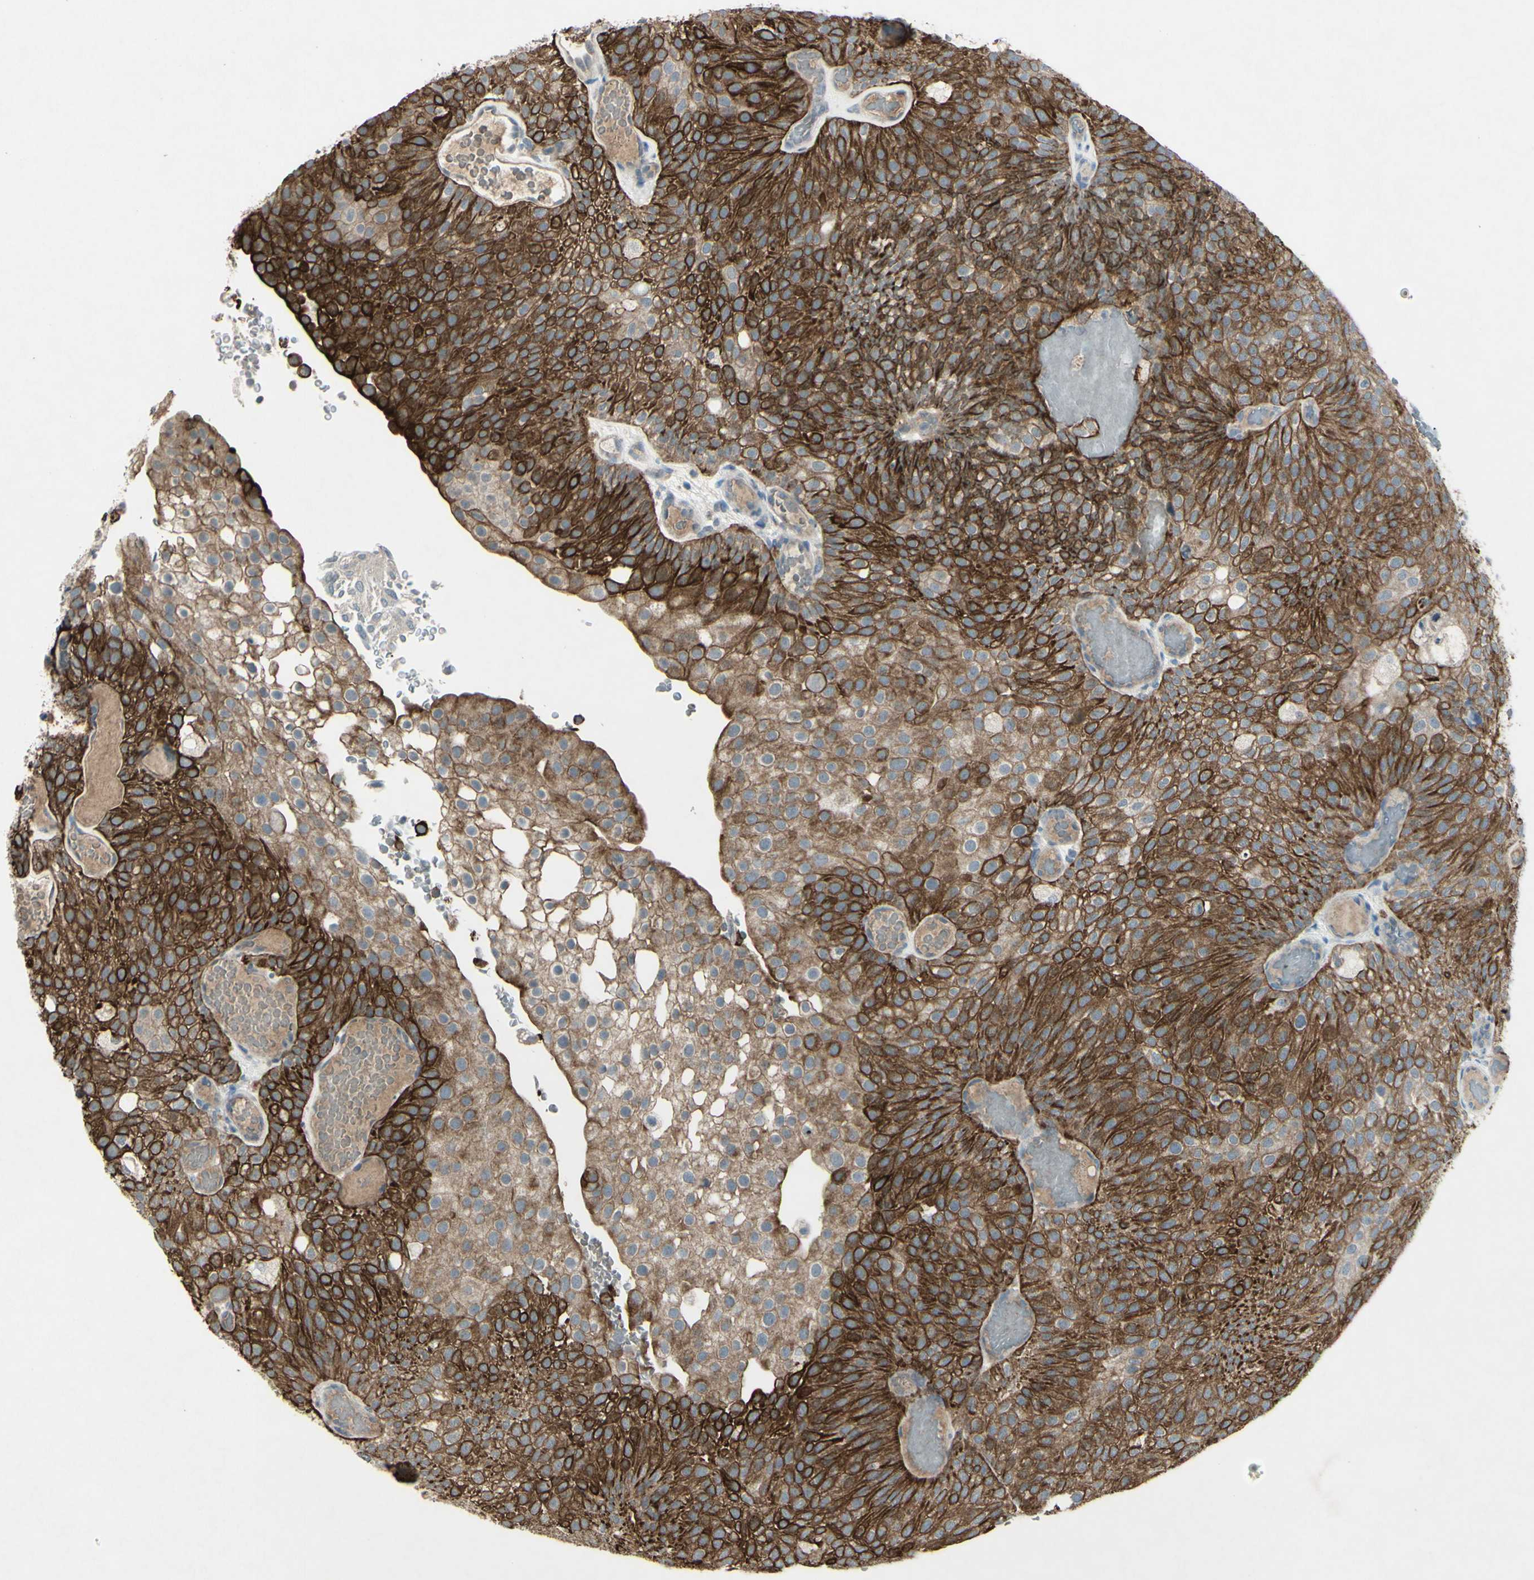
{"staining": {"intensity": "strong", "quantity": ">75%", "location": "cytoplasmic/membranous"}, "tissue": "urothelial cancer", "cell_type": "Tumor cells", "image_type": "cancer", "snomed": [{"axis": "morphology", "description": "Urothelial carcinoma, Low grade"}, {"axis": "topography", "description": "Urinary bladder"}], "caption": "DAB immunohistochemical staining of low-grade urothelial carcinoma displays strong cytoplasmic/membranous protein positivity in approximately >75% of tumor cells. The protein is stained brown, and the nuclei are stained in blue (DAB (3,3'-diaminobenzidine) IHC with brightfield microscopy, high magnification).", "gene": "TIMM21", "patient": {"sex": "male", "age": 78}}